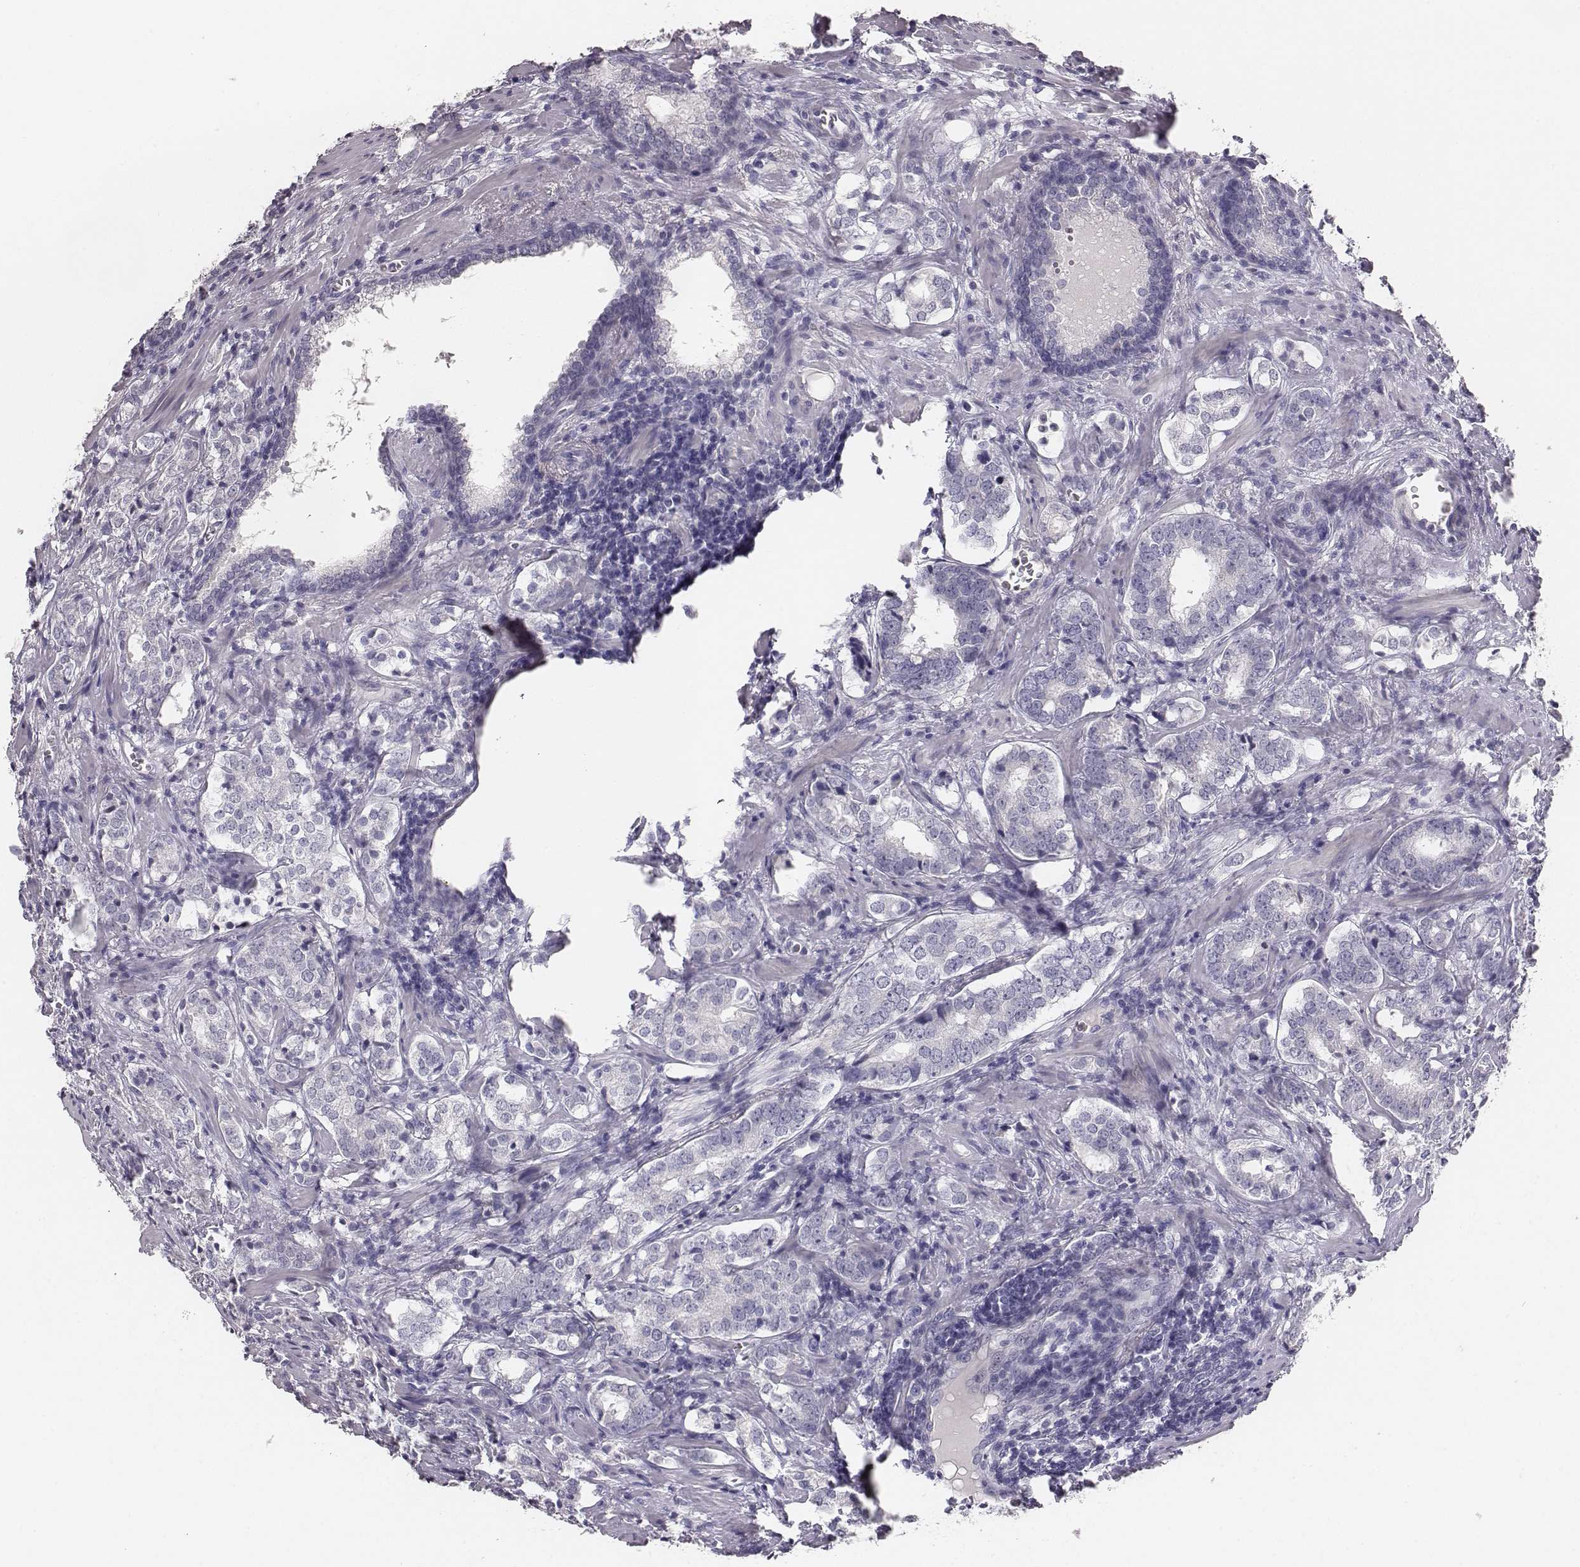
{"staining": {"intensity": "negative", "quantity": "none", "location": "none"}, "tissue": "prostate cancer", "cell_type": "Tumor cells", "image_type": "cancer", "snomed": [{"axis": "morphology", "description": "Adenocarcinoma, NOS"}, {"axis": "topography", "description": "Prostate and seminal vesicle, NOS"}], "caption": "Tumor cells are negative for protein expression in human prostate adenocarcinoma.", "gene": "MYH6", "patient": {"sex": "male", "age": 63}}